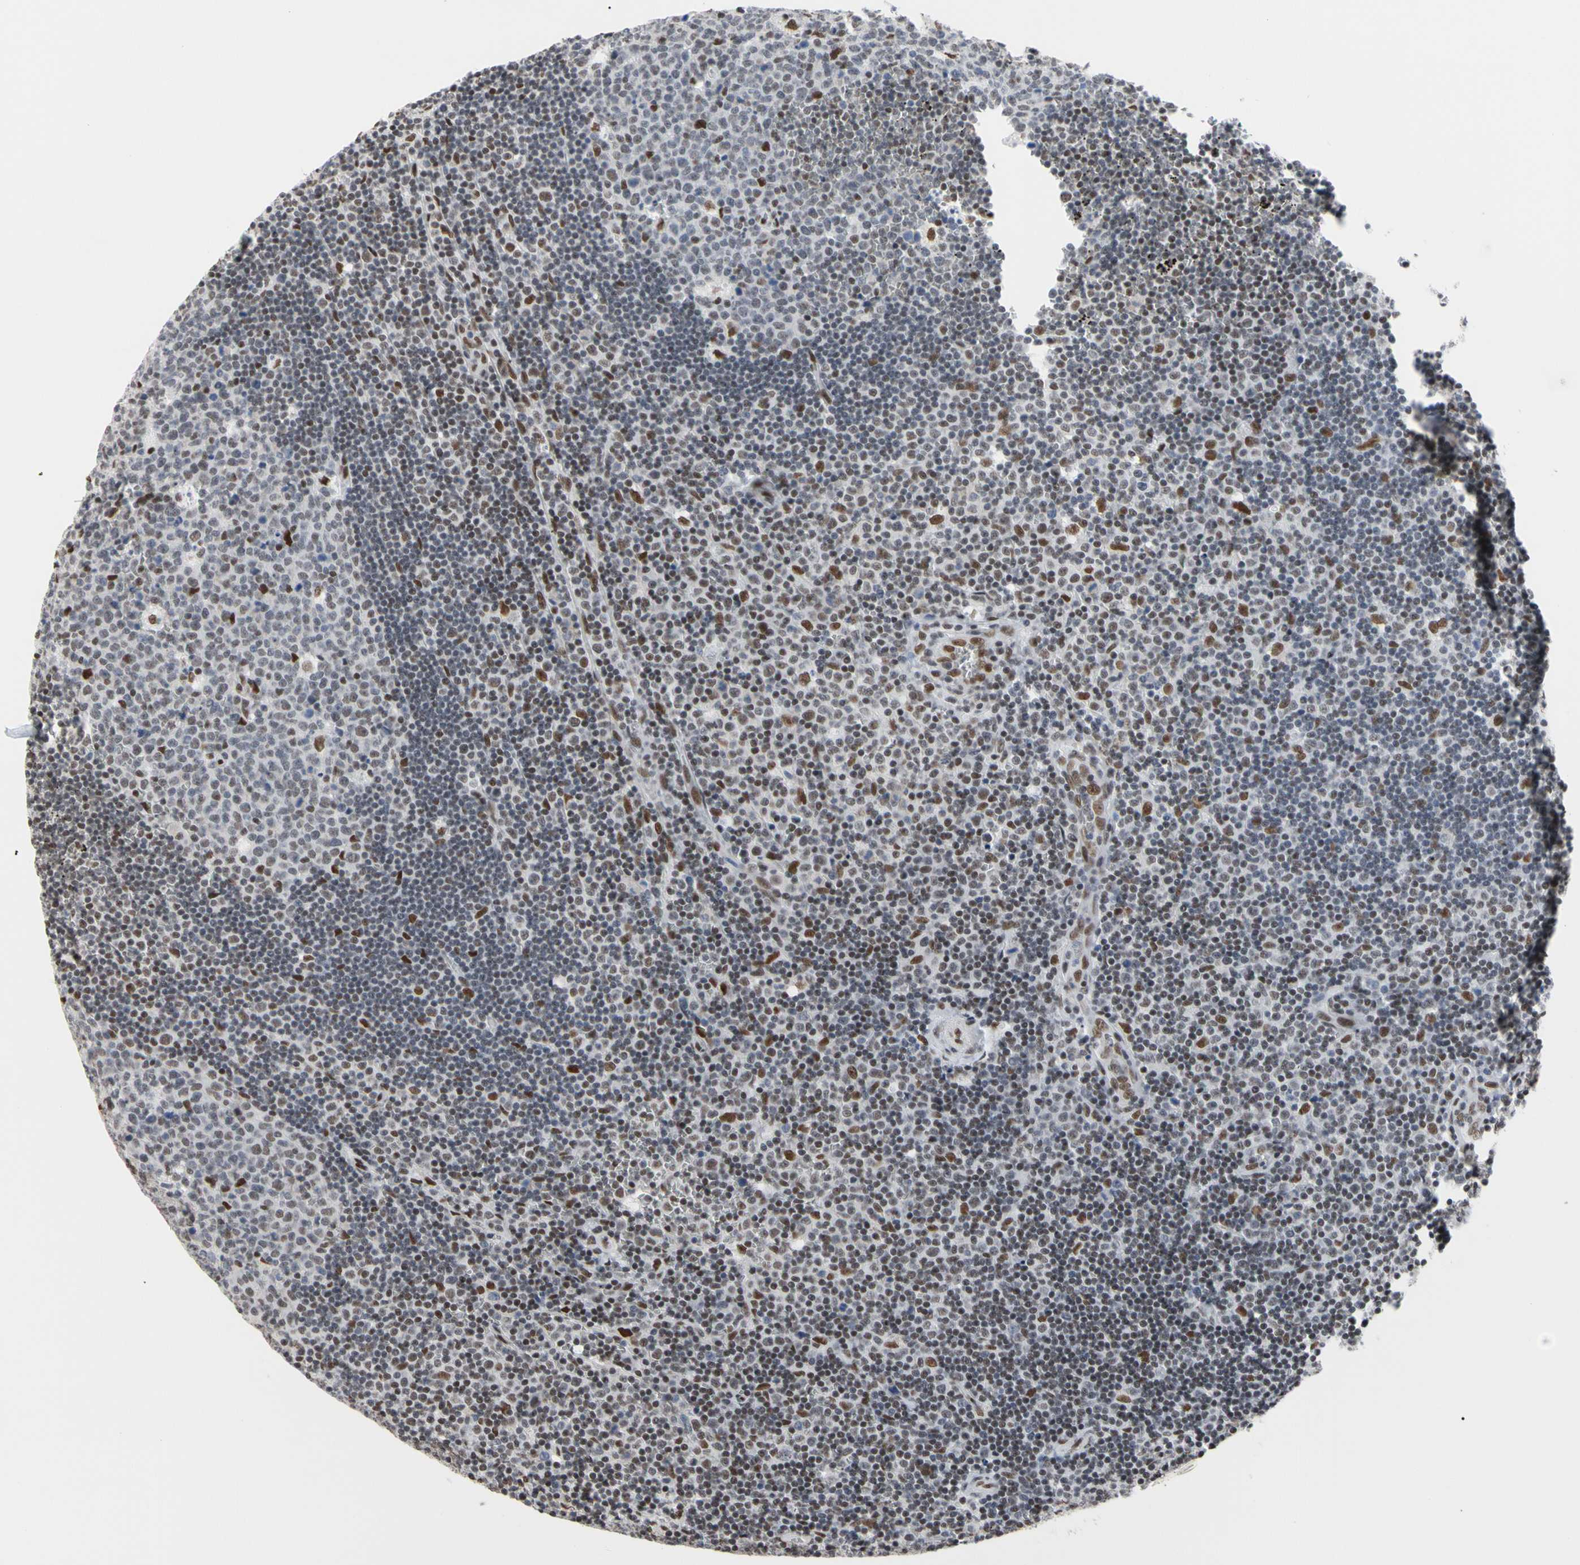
{"staining": {"intensity": "moderate", "quantity": "<25%", "location": "nuclear"}, "tissue": "lymph node", "cell_type": "Germinal center cells", "image_type": "normal", "snomed": [{"axis": "morphology", "description": "Normal tissue, NOS"}, {"axis": "topography", "description": "Lymph node"}, {"axis": "topography", "description": "Salivary gland"}], "caption": "Immunohistochemistry photomicrograph of normal lymph node: lymph node stained using IHC reveals low levels of moderate protein expression localized specifically in the nuclear of germinal center cells, appearing as a nuclear brown color.", "gene": "FAM98B", "patient": {"sex": "male", "age": 8}}